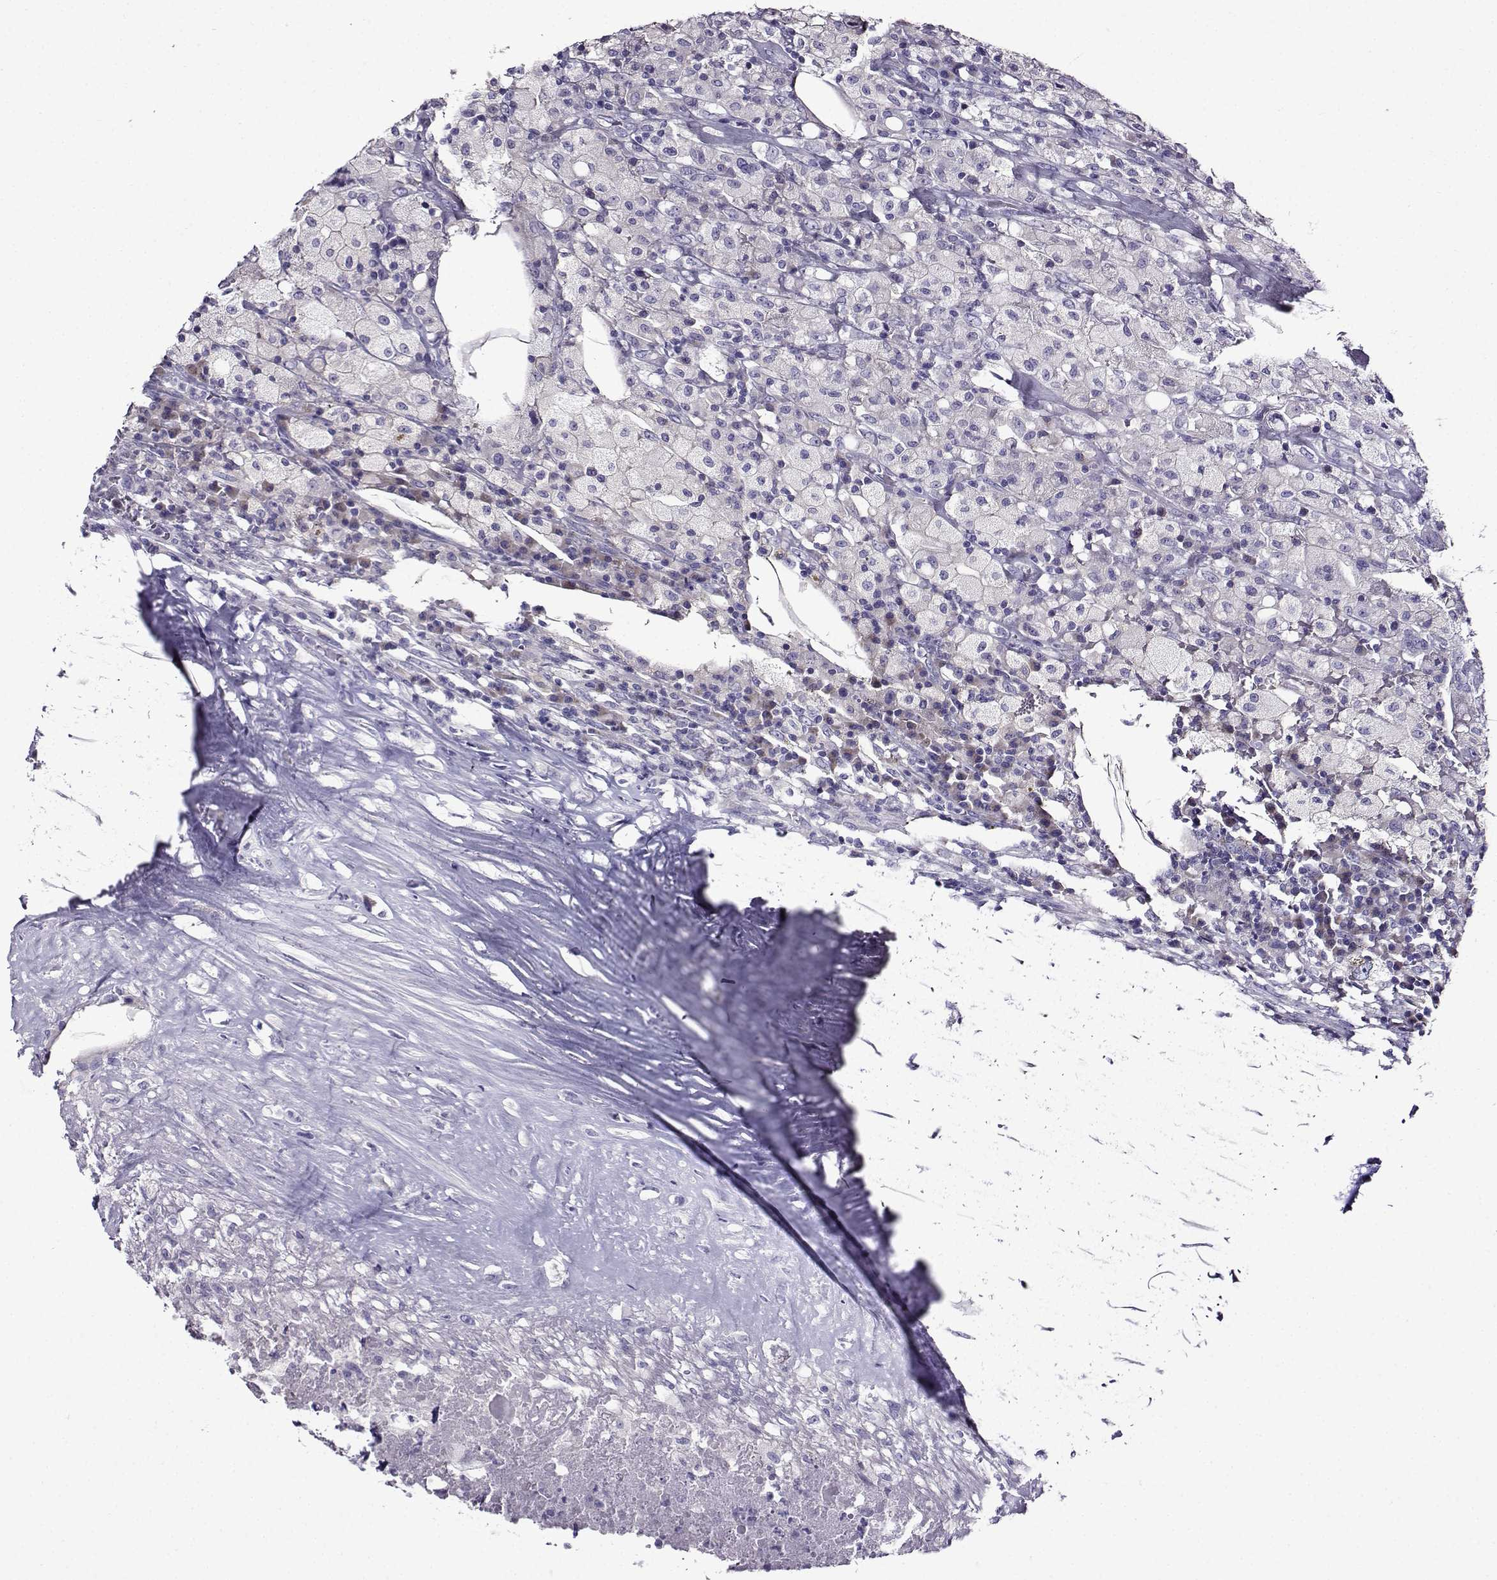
{"staining": {"intensity": "negative", "quantity": "none", "location": "none"}, "tissue": "testis cancer", "cell_type": "Tumor cells", "image_type": "cancer", "snomed": [{"axis": "morphology", "description": "Necrosis, NOS"}, {"axis": "morphology", "description": "Carcinoma, Embryonal, NOS"}, {"axis": "topography", "description": "Testis"}], "caption": "This is an immunohistochemistry photomicrograph of testis cancer (embryonal carcinoma). There is no expression in tumor cells.", "gene": "TMEM266", "patient": {"sex": "male", "age": 19}}